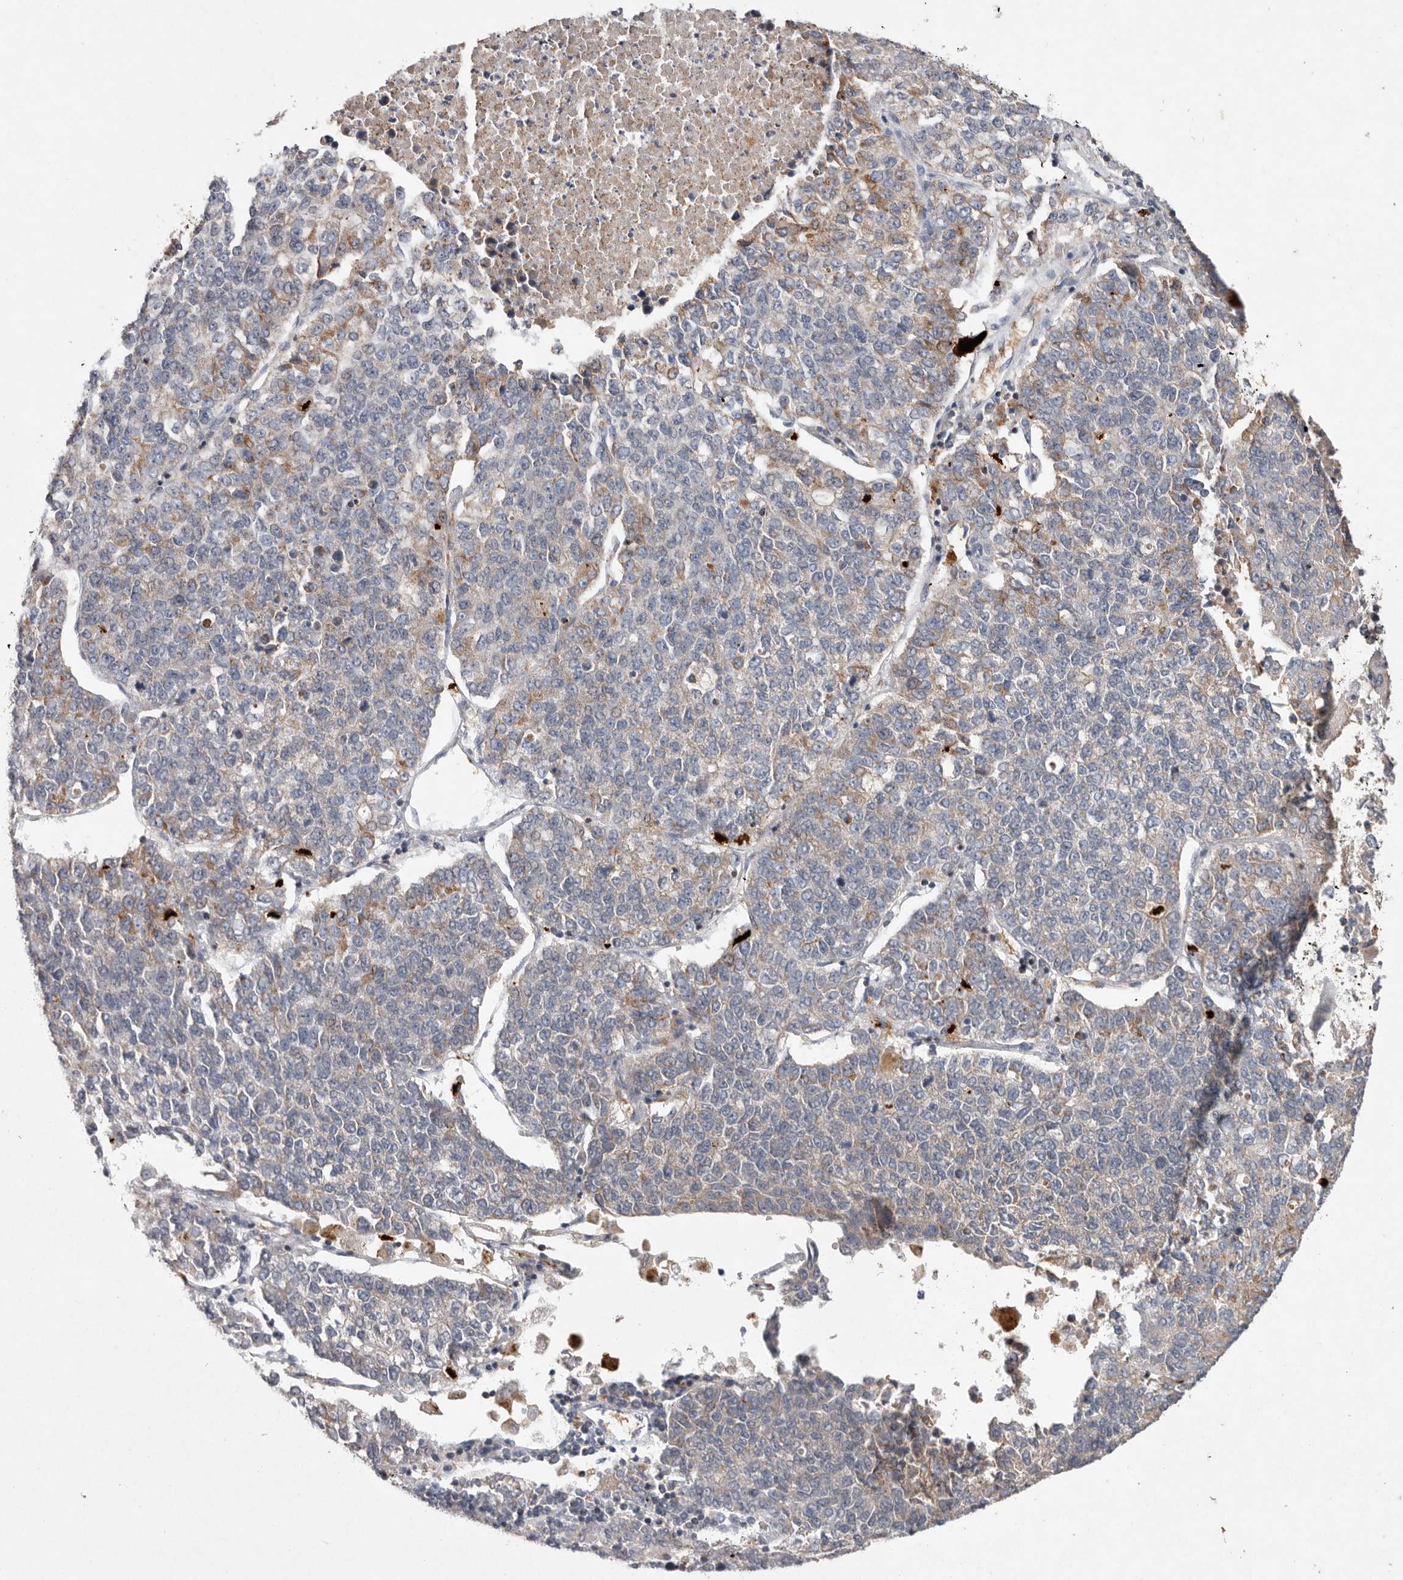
{"staining": {"intensity": "moderate", "quantity": "<25%", "location": "cytoplasmic/membranous"}, "tissue": "lung cancer", "cell_type": "Tumor cells", "image_type": "cancer", "snomed": [{"axis": "morphology", "description": "Adenocarcinoma, NOS"}, {"axis": "topography", "description": "Lung"}], "caption": "Immunohistochemistry (IHC) (DAB (3,3'-diaminobenzidine)) staining of human lung adenocarcinoma reveals moderate cytoplasmic/membranous protein positivity in about <25% of tumor cells.", "gene": "TNFSF14", "patient": {"sex": "male", "age": 49}}